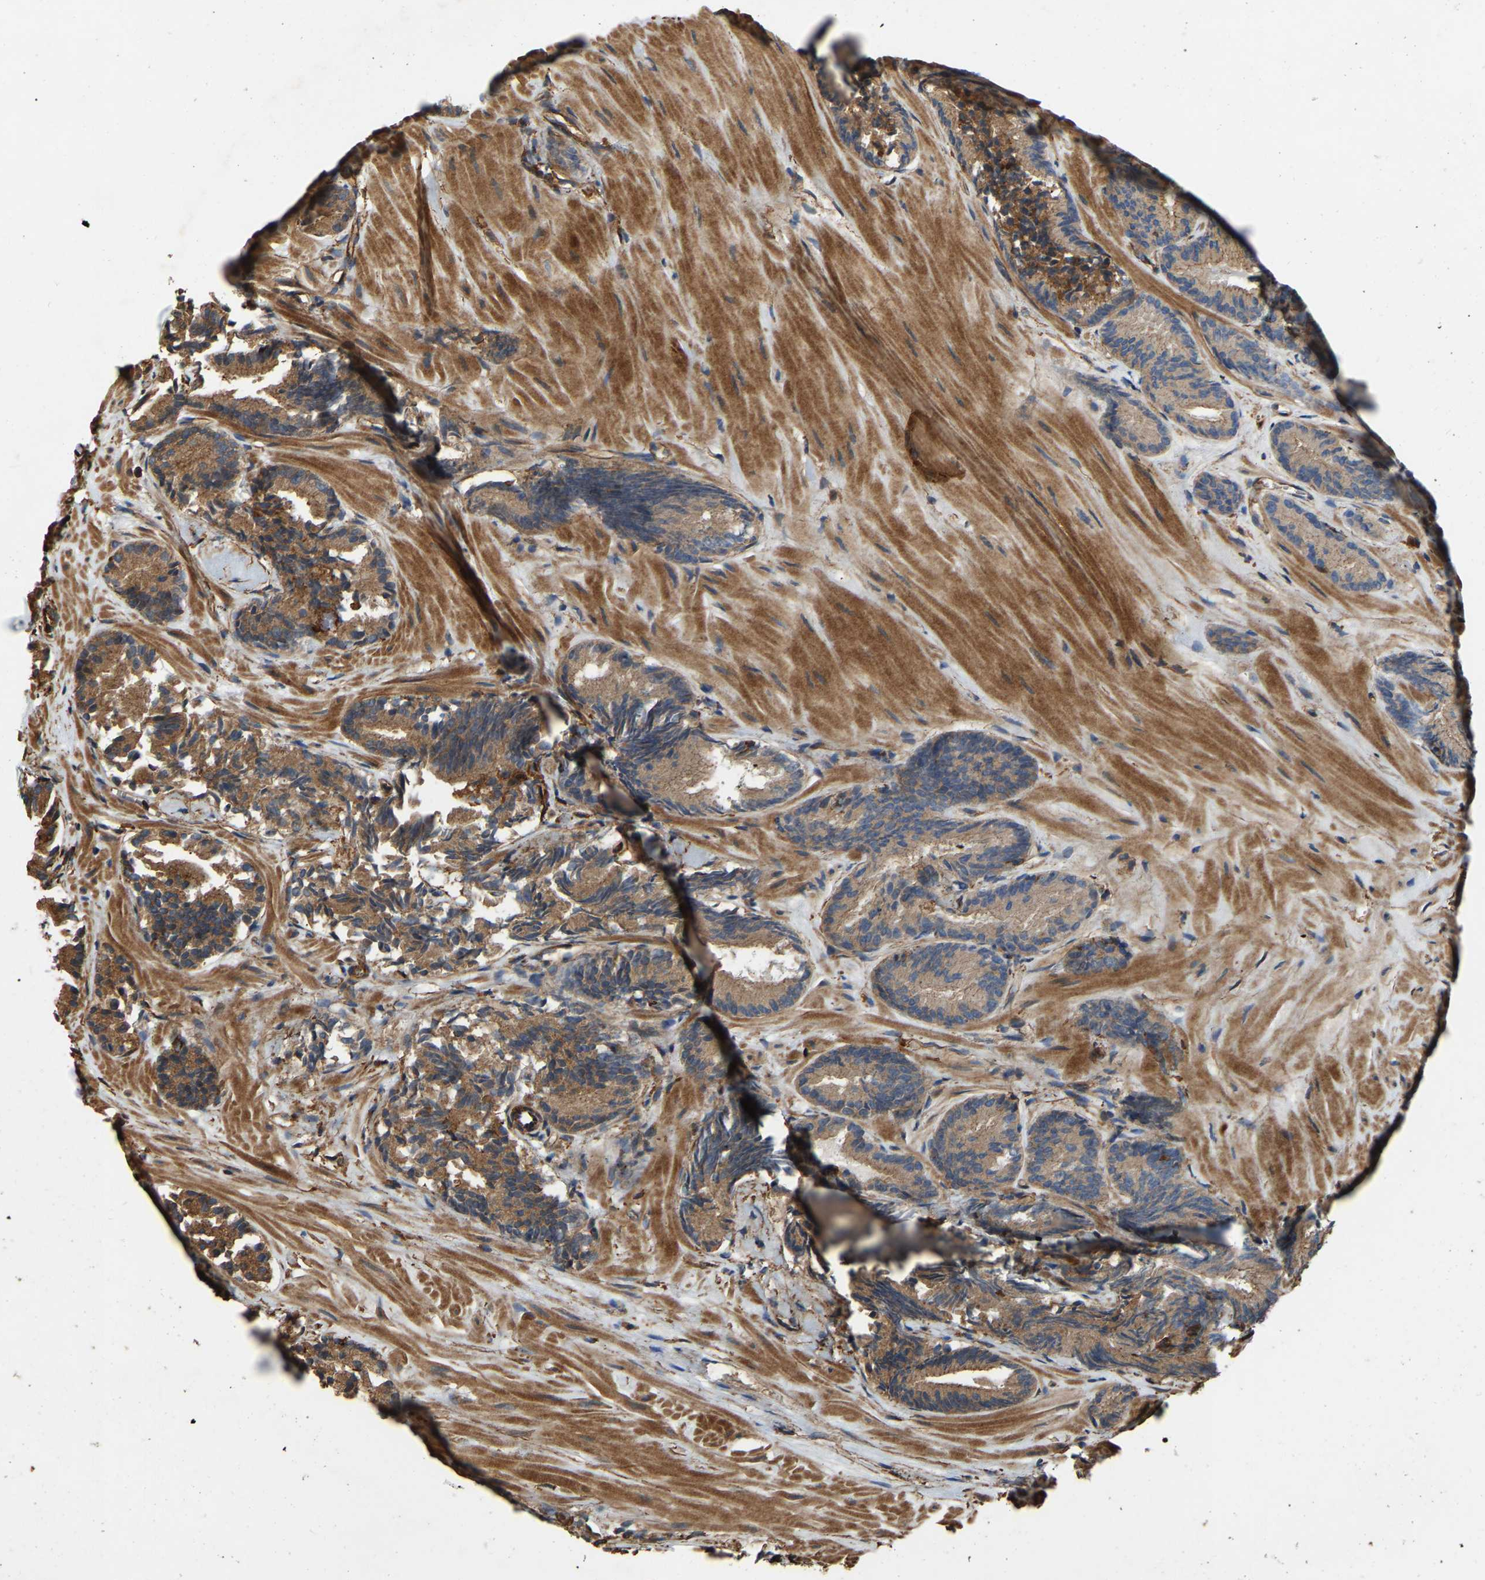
{"staining": {"intensity": "moderate", "quantity": ">75%", "location": "cytoplasmic/membranous"}, "tissue": "prostate cancer", "cell_type": "Tumor cells", "image_type": "cancer", "snomed": [{"axis": "morphology", "description": "Adenocarcinoma, Low grade"}, {"axis": "topography", "description": "Prostate"}], "caption": "Adenocarcinoma (low-grade) (prostate) was stained to show a protein in brown. There is medium levels of moderate cytoplasmic/membranous positivity in approximately >75% of tumor cells. Immunohistochemistry stains the protein in brown and the nuclei are stained blue.", "gene": "SAMD9L", "patient": {"sex": "male", "age": 51}}